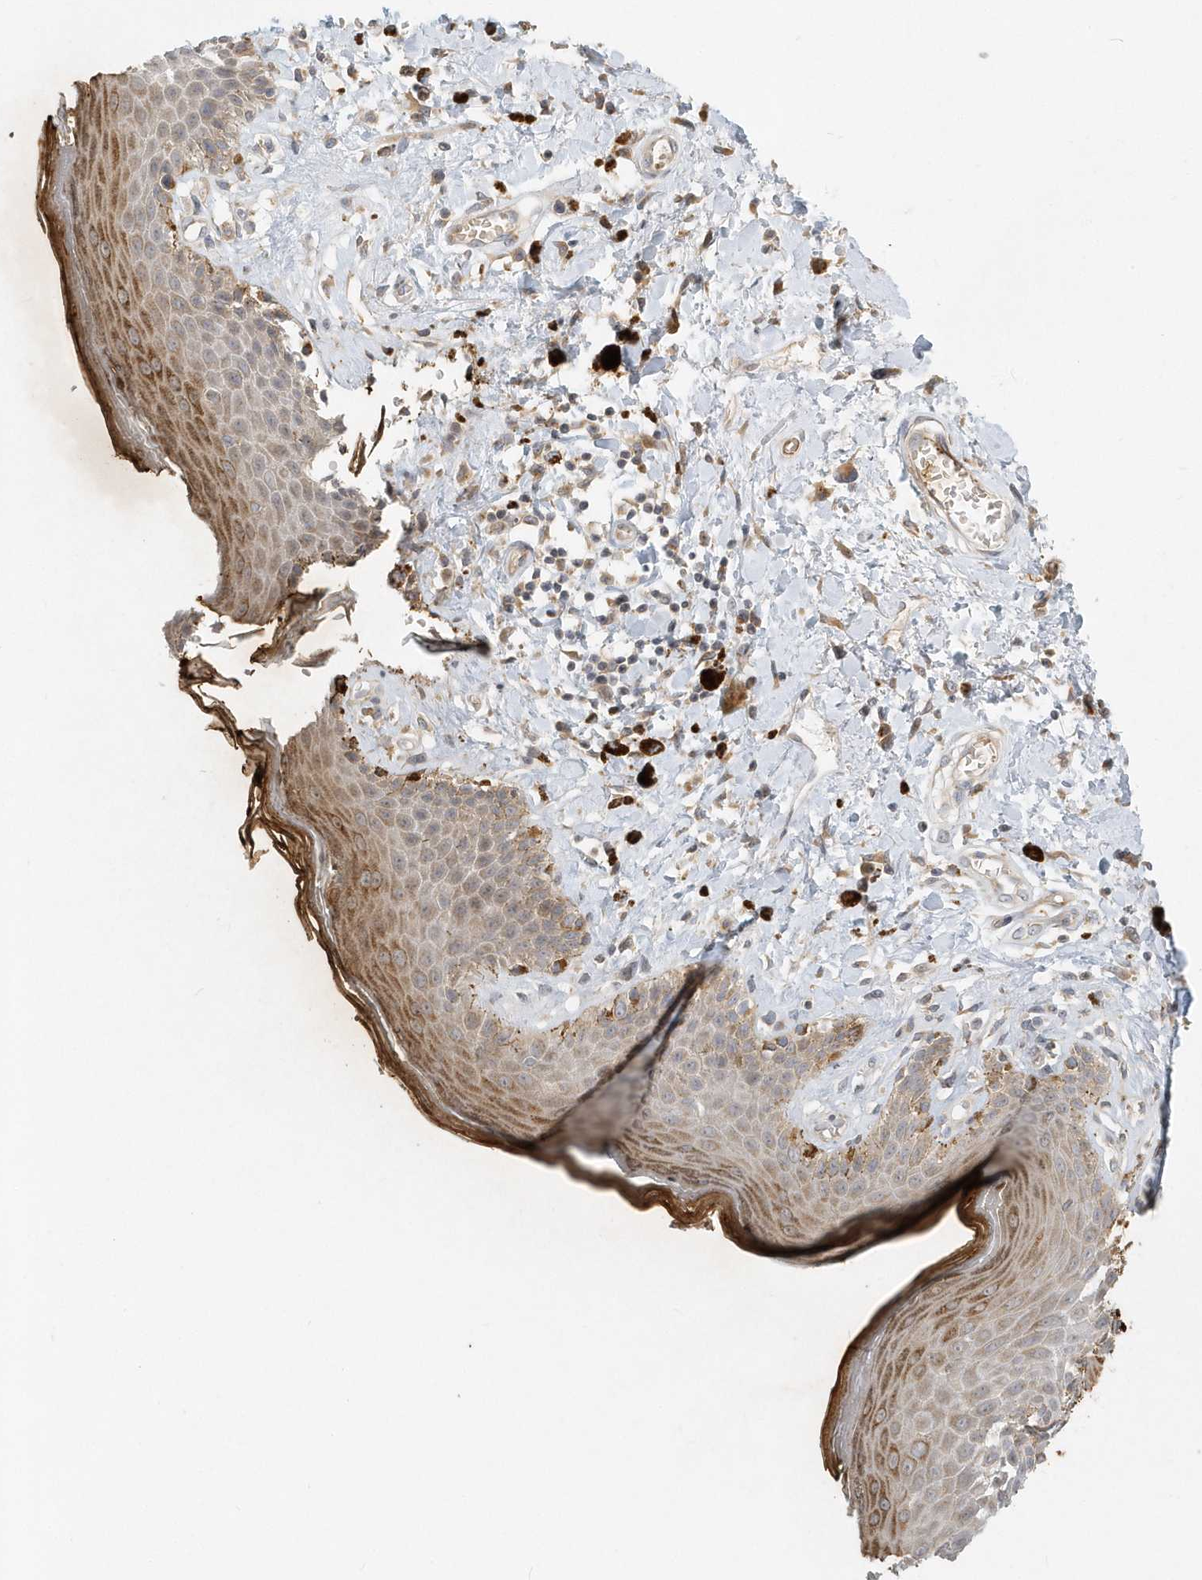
{"staining": {"intensity": "moderate", "quantity": "25%-75%", "location": "cytoplasmic/membranous"}, "tissue": "skin", "cell_type": "Epidermal cells", "image_type": "normal", "snomed": [{"axis": "morphology", "description": "Normal tissue, NOS"}, {"axis": "topography", "description": "Anal"}], "caption": "An immunohistochemistry (IHC) photomicrograph of unremarkable tissue is shown. Protein staining in brown labels moderate cytoplasmic/membranous positivity in skin within epidermal cells.", "gene": "NAPB", "patient": {"sex": "female", "age": 78}}